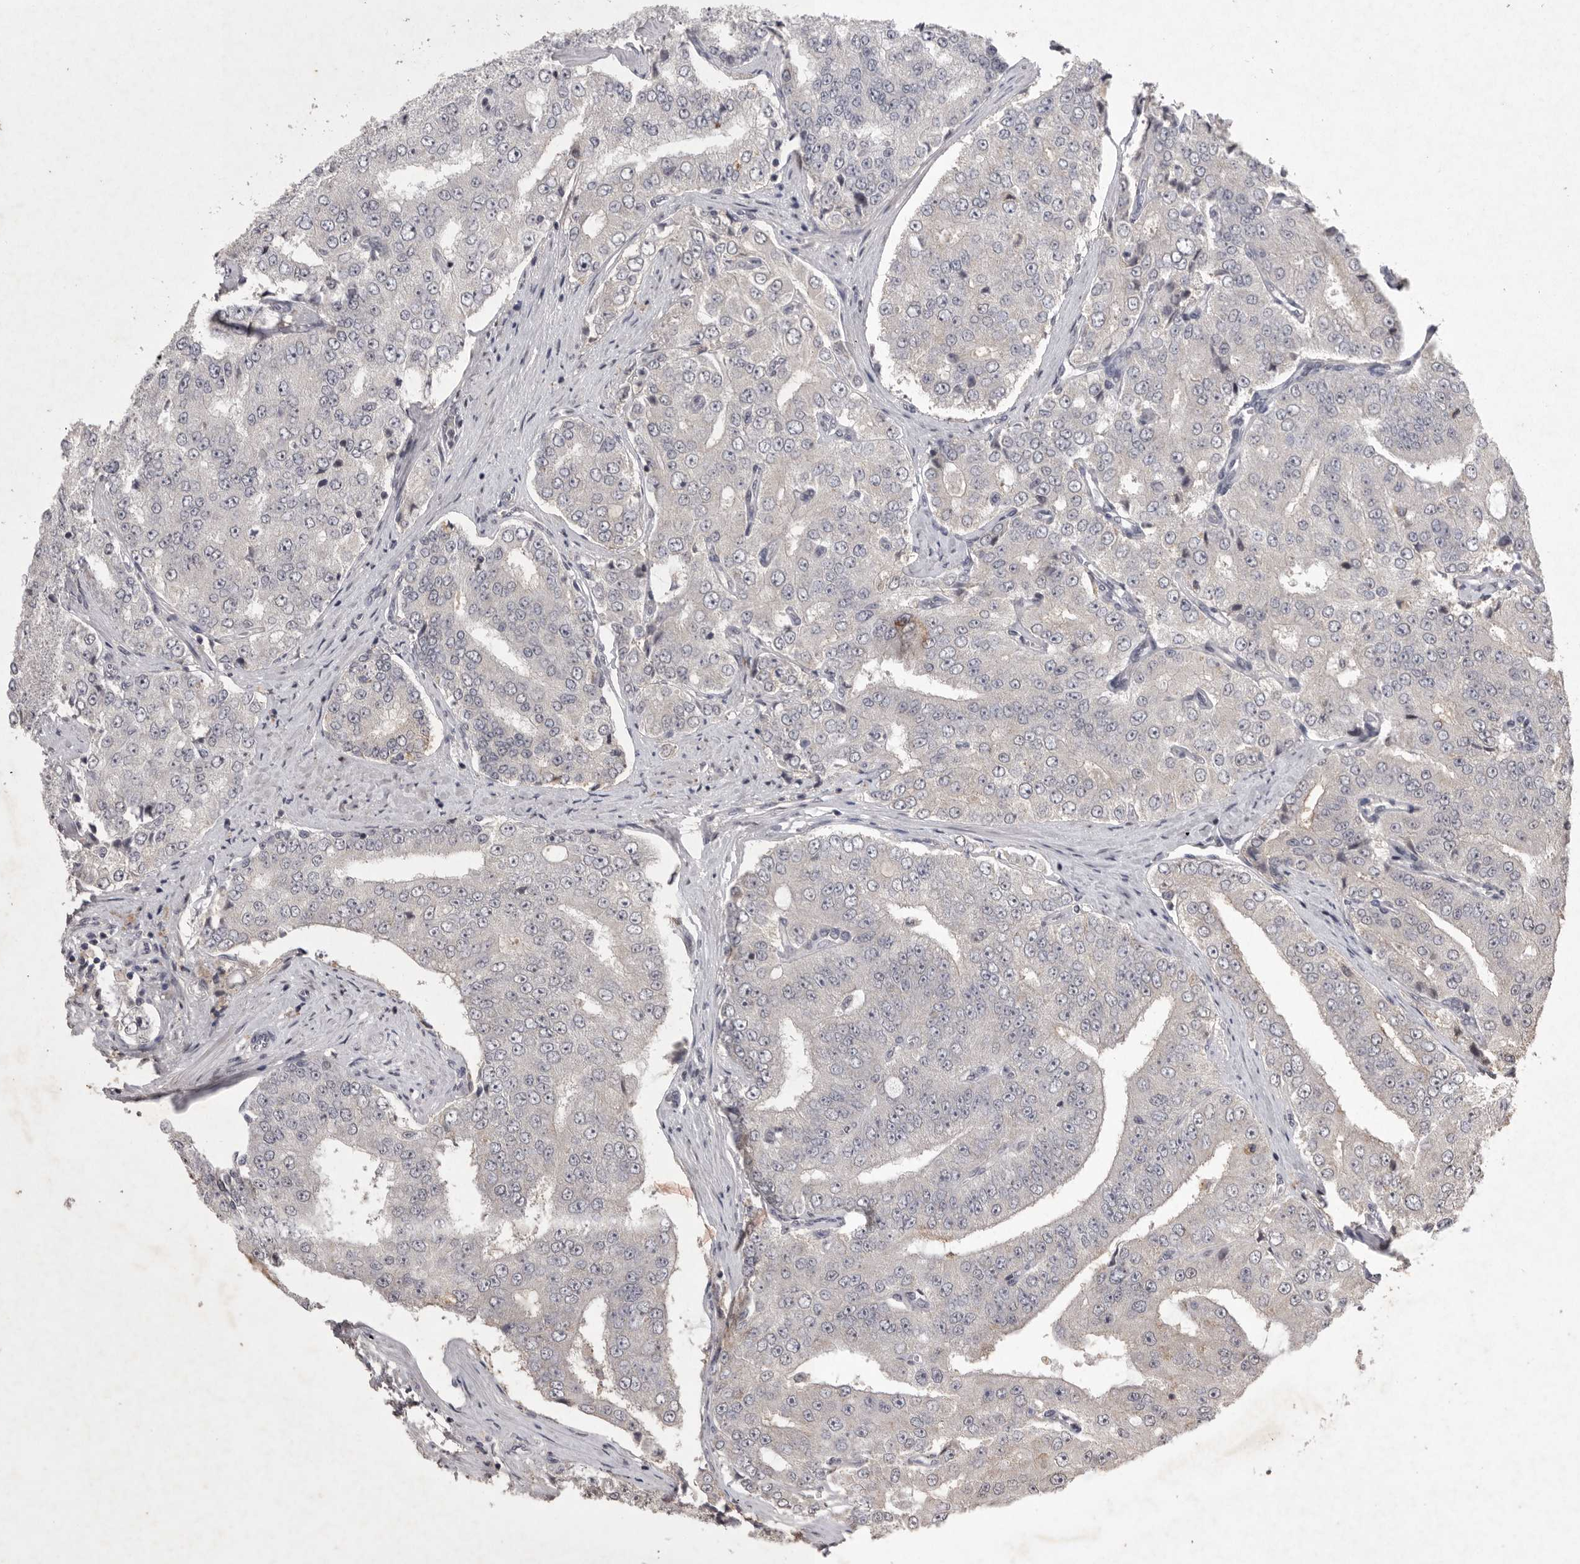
{"staining": {"intensity": "negative", "quantity": "none", "location": "none"}, "tissue": "prostate cancer", "cell_type": "Tumor cells", "image_type": "cancer", "snomed": [{"axis": "morphology", "description": "Adenocarcinoma, High grade"}, {"axis": "topography", "description": "Prostate"}], "caption": "Protein analysis of prostate high-grade adenocarcinoma reveals no significant positivity in tumor cells.", "gene": "APLNR", "patient": {"sex": "male", "age": 58}}